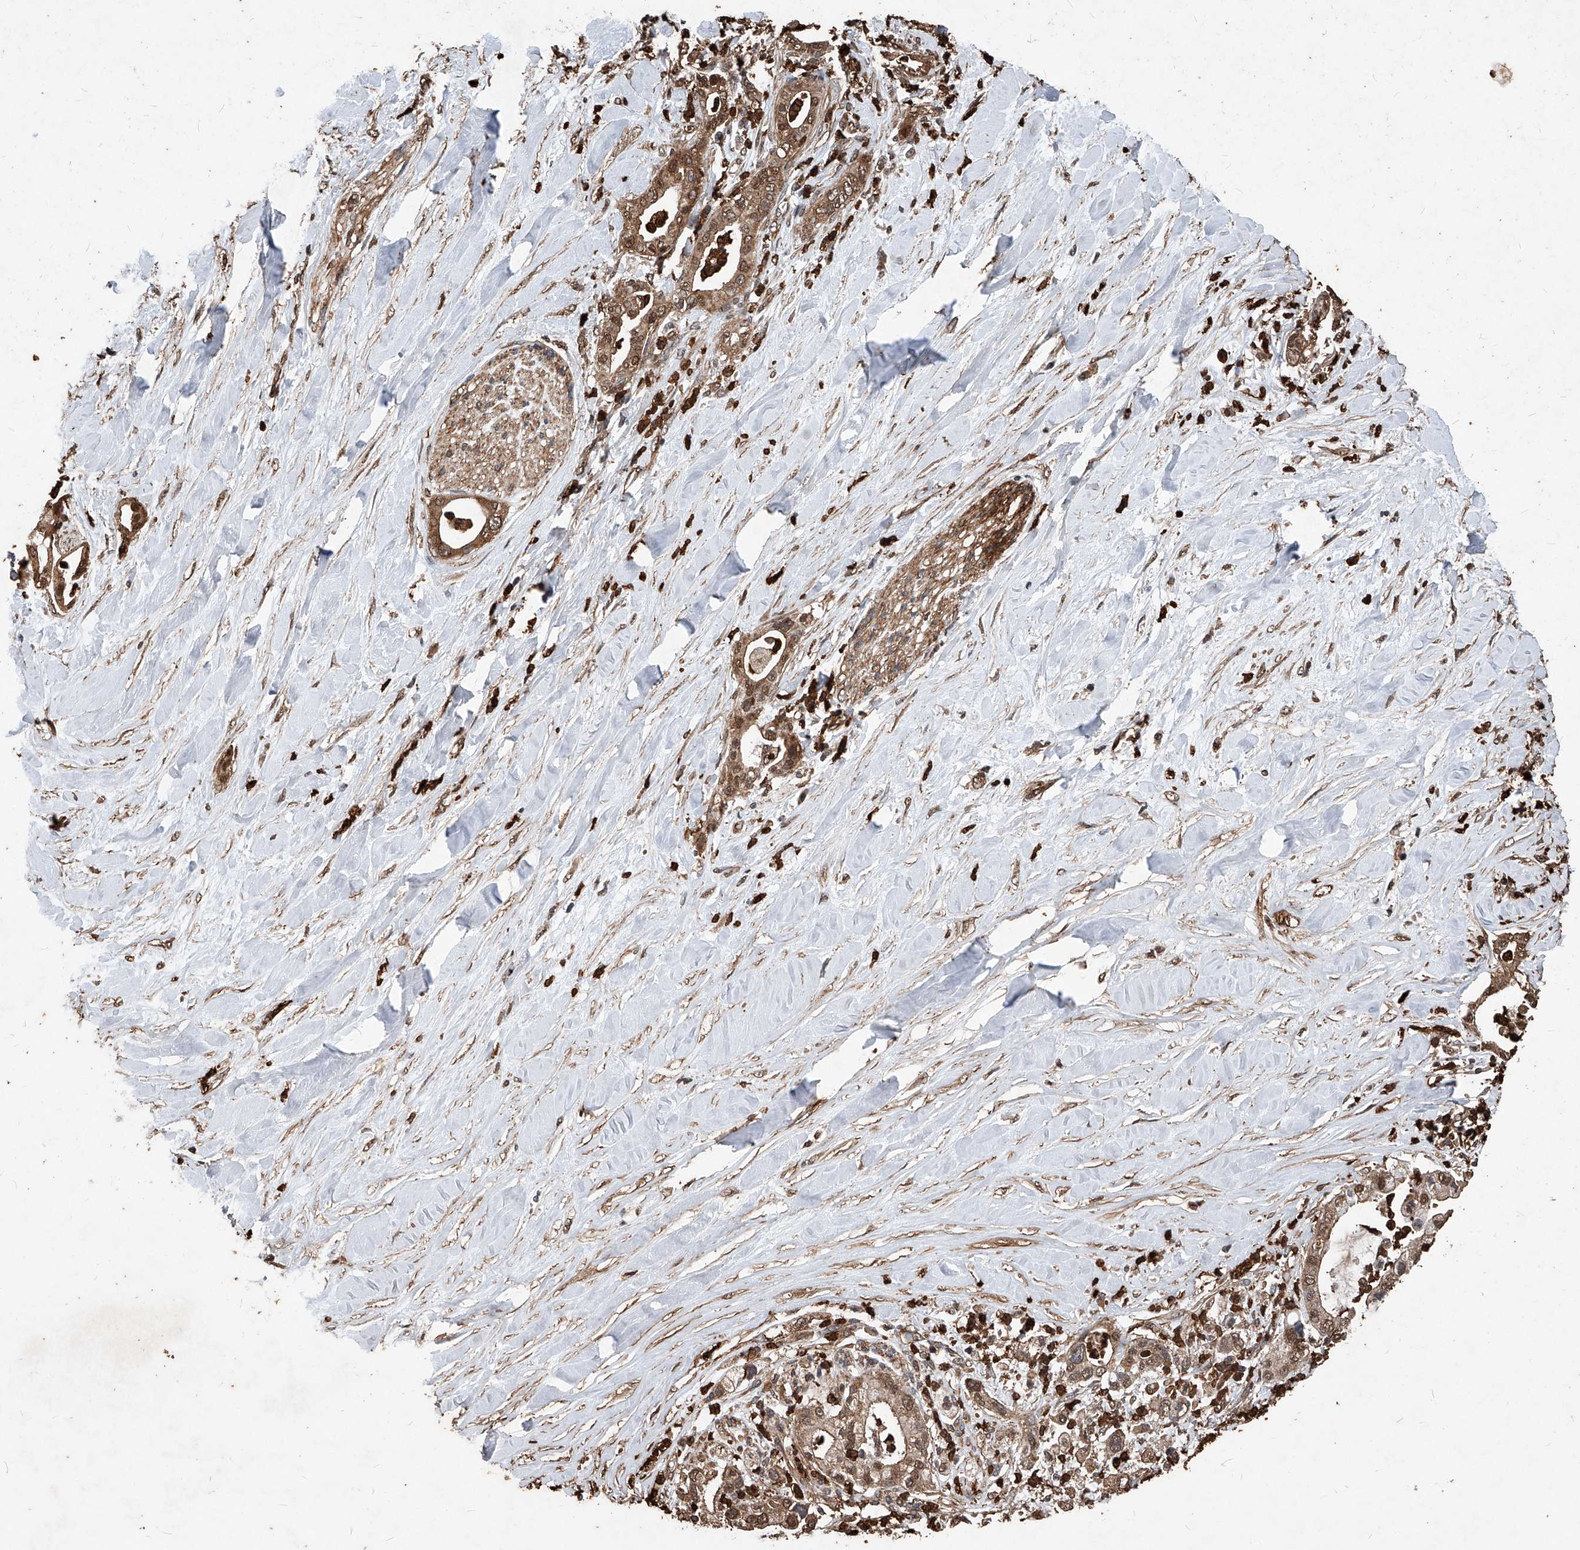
{"staining": {"intensity": "moderate", "quantity": ">75%", "location": "cytoplasmic/membranous,nuclear"}, "tissue": "liver cancer", "cell_type": "Tumor cells", "image_type": "cancer", "snomed": [{"axis": "morphology", "description": "Cholangiocarcinoma"}, {"axis": "topography", "description": "Liver"}], "caption": "Liver cancer (cholangiocarcinoma) stained for a protein demonstrates moderate cytoplasmic/membranous and nuclear positivity in tumor cells.", "gene": "UCP2", "patient": {"sex": "female", "age": 54}}